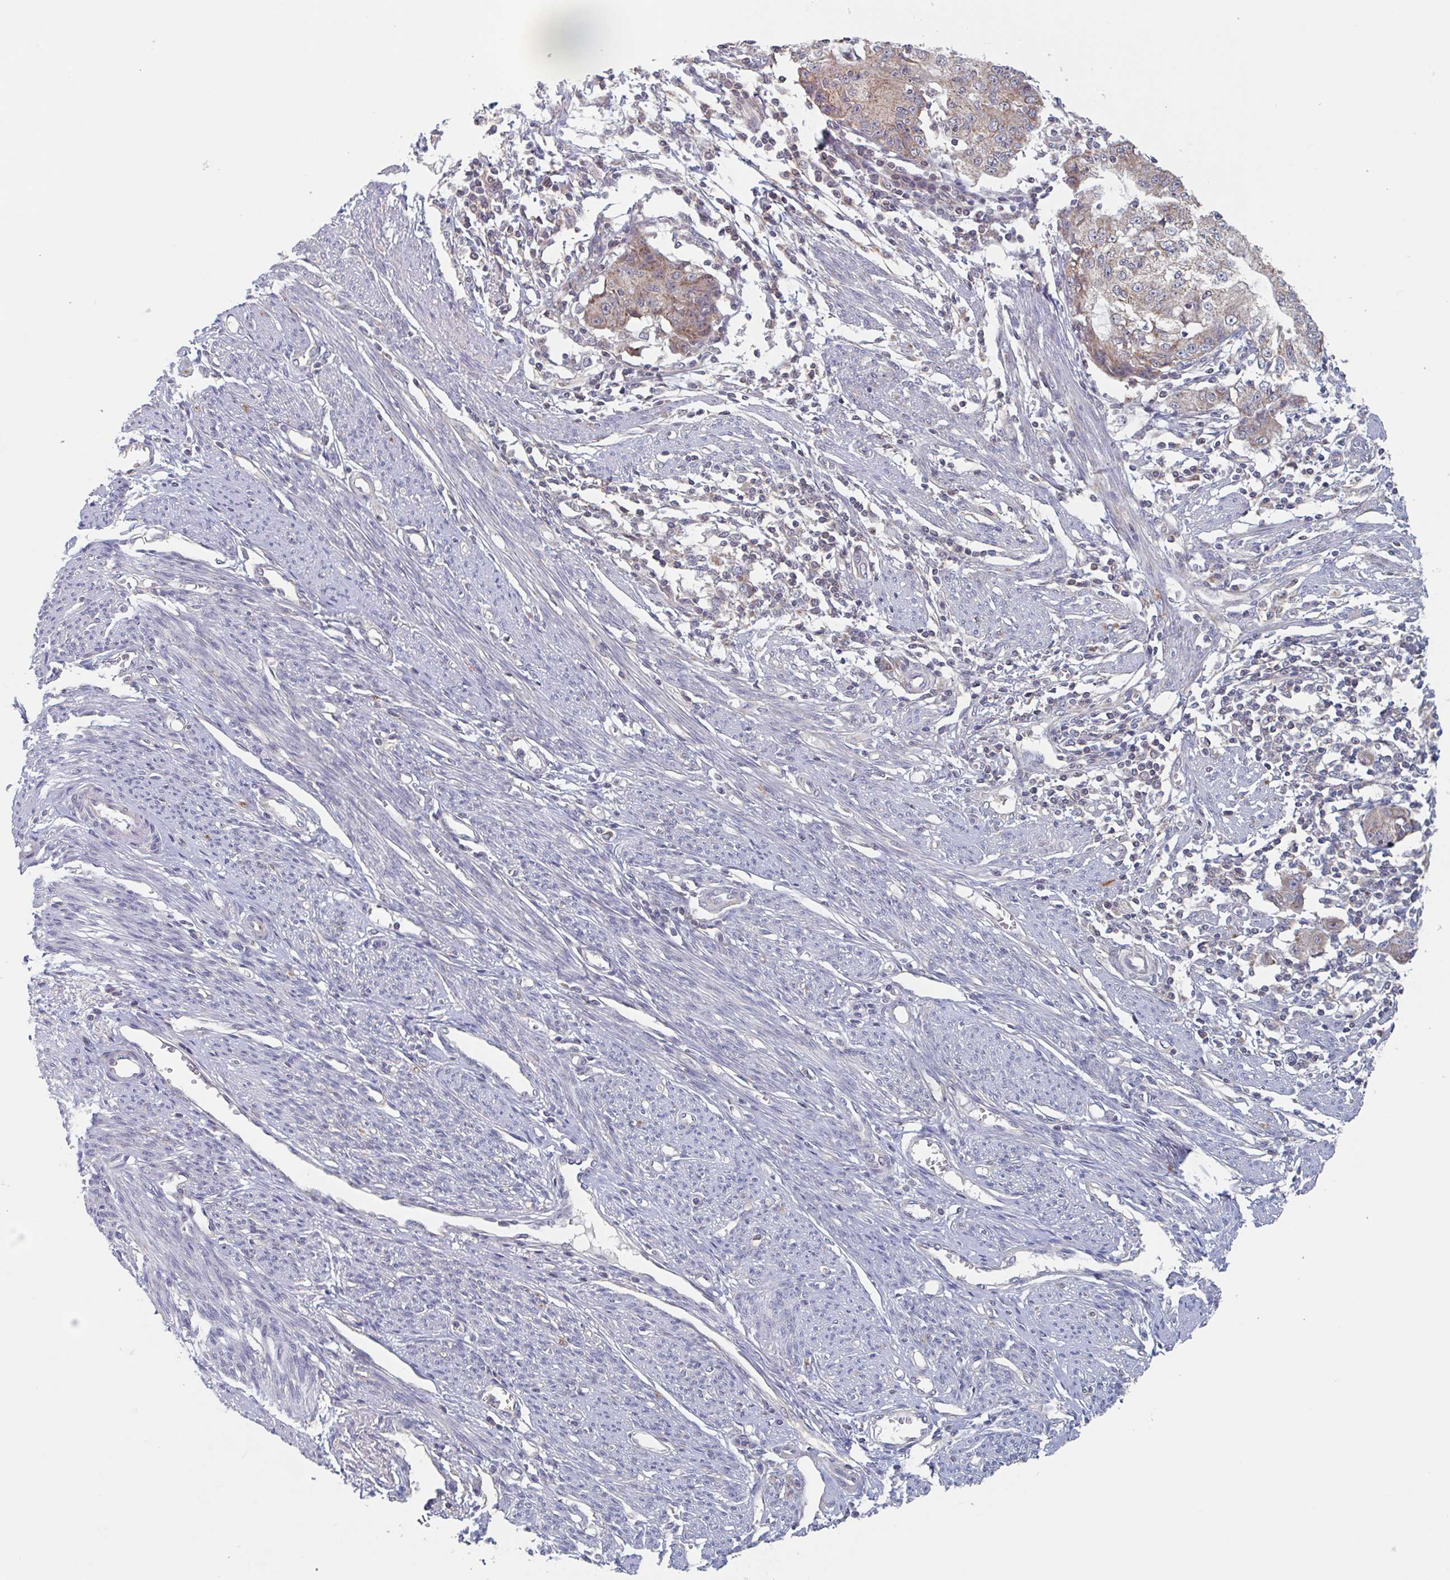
{"staining": {"intensity": "weak", "quantity": ">75%", "location": "cytoplasmic/membranous"}, "tissue": "endometrial cancer", "cell_type": "Tumor cells", "image_type": "cancer", "snomed": [{"axis": "morphology", "description": "Adenocarcinoma, NOS"}, {"axis": "topography", "description": "Endometrium"}], "caption": "Immunohistochemistry (IHC) histopathology image of human endometrial adenocarcinoma stained for a protein (brown), which shows low levels of weak cytoplasmic/membranous expression in approximately >75% of tumor cells.", "gene": "SURF1", "patient": {"sex": "female", "age": 56}}